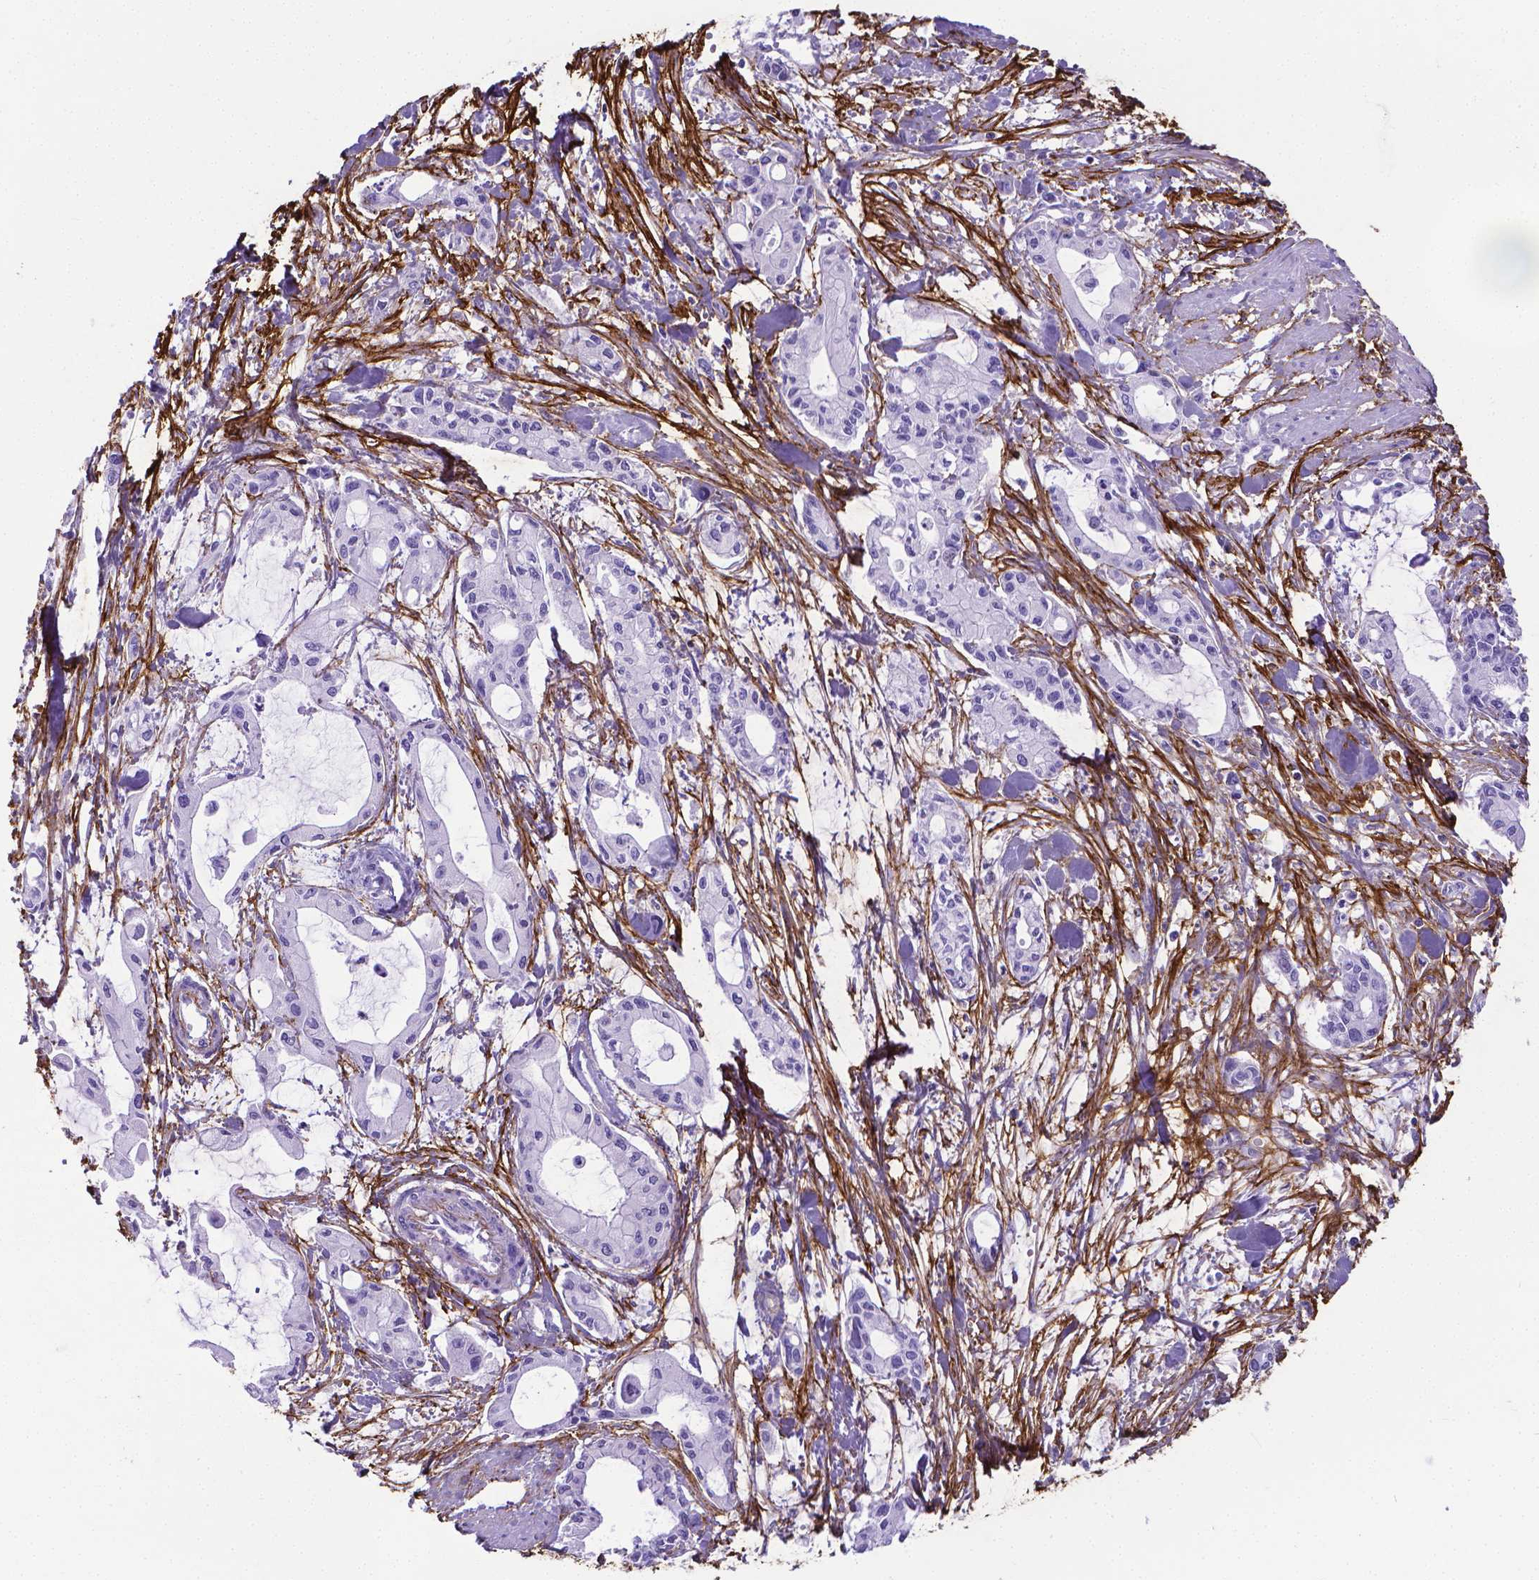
{"staining": {"intensity": "negative", "quantity": "none", "location": "none"}, "tissue": "pancreatic cancer", "cell_type": "Tumor cells", "image_type": "cancer", "snomed": [{"axis": "morphology", "description": "Adenocarcinoma, NOS"}, {"axis": "topography", "description": "Pancreas"}], "caption": "Tumor cells show no significant expression in adenocarcinoma (pancreatic). The staining was performed using DAB to visualize the protein expression in brown, while the nuclei were stained in blue with hematoxylin (Magnification: 20x).", "gene": "MFAP2", "patient": {"sex": "male", "age": 48}}